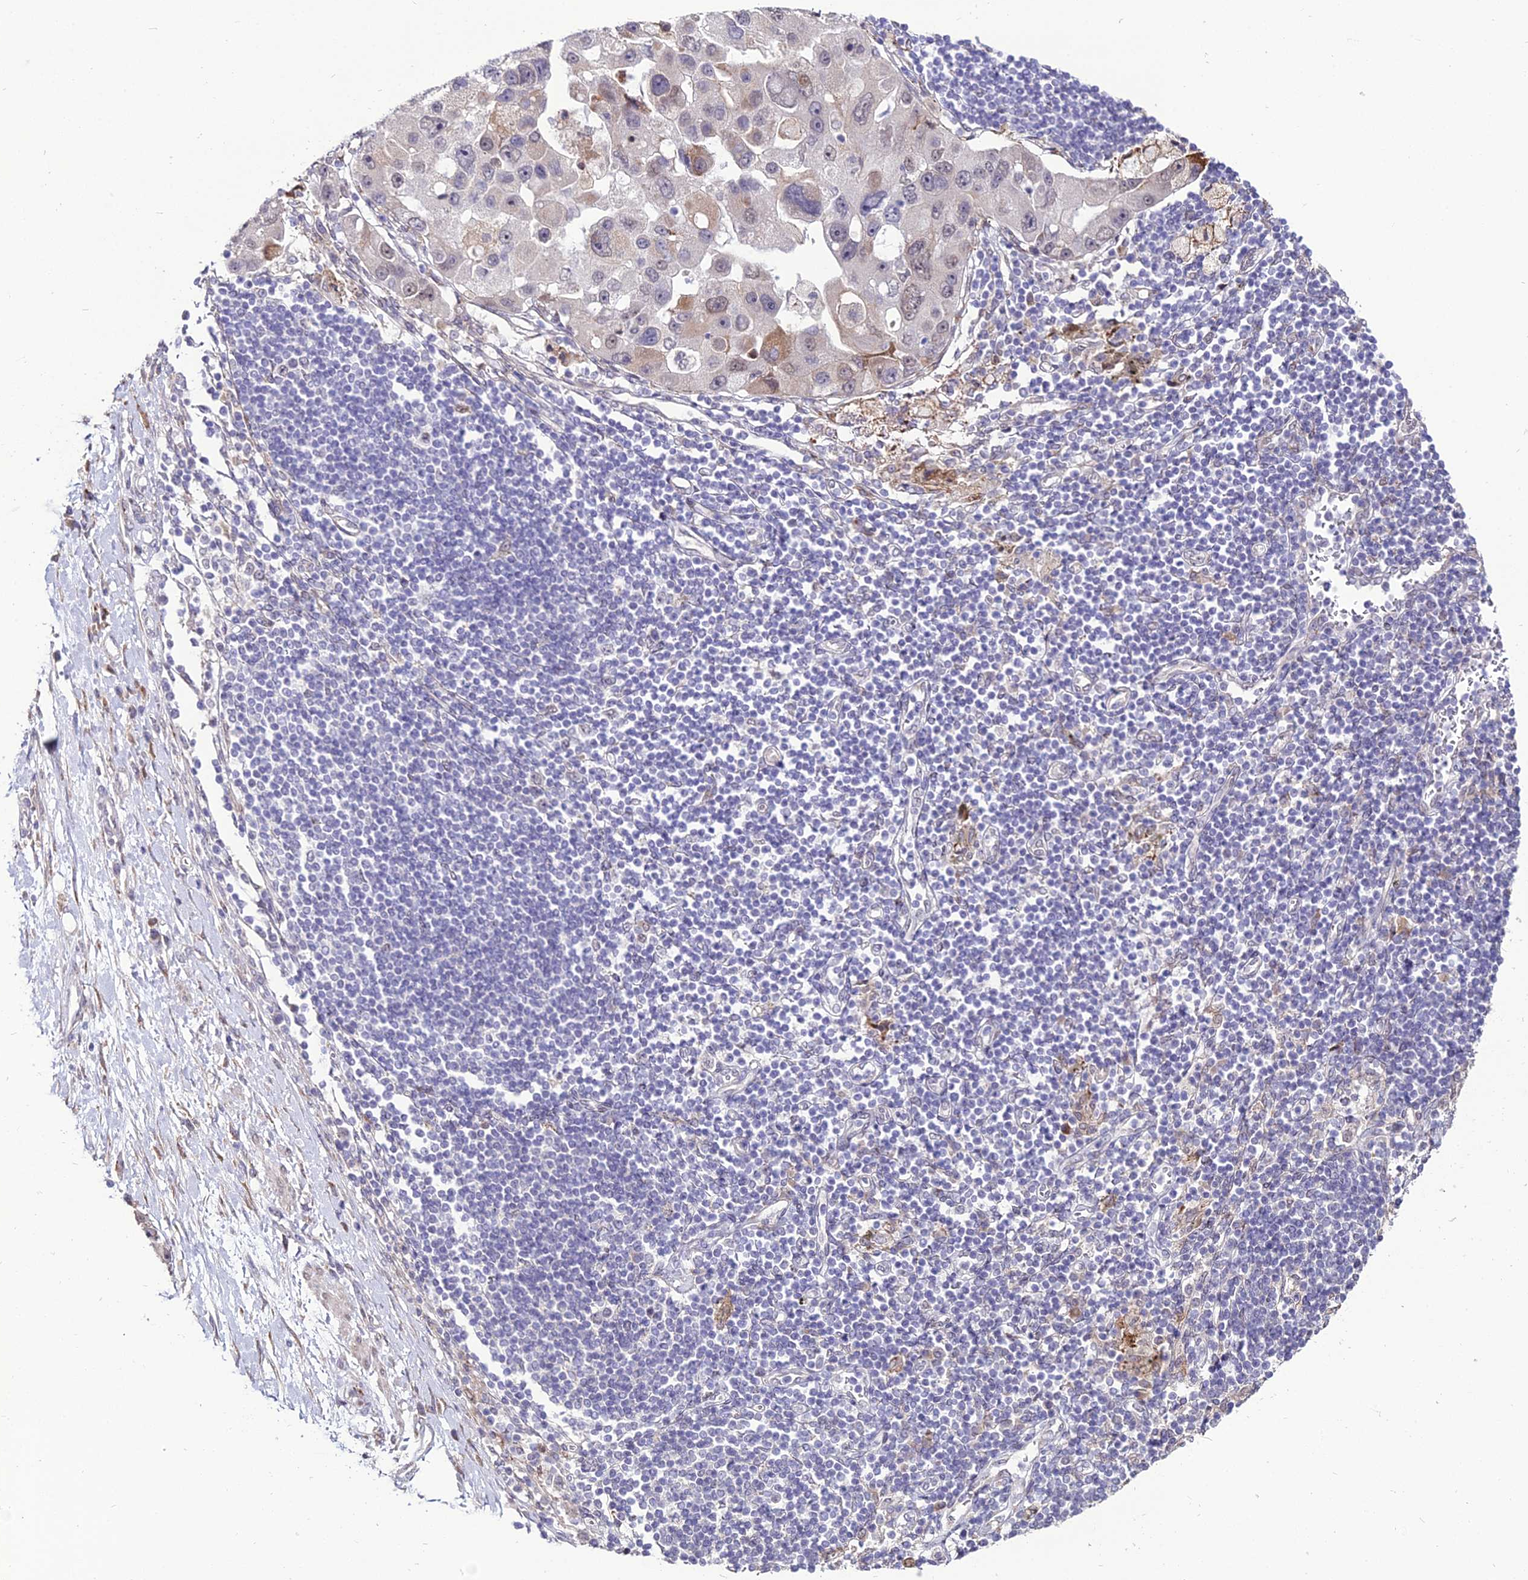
{"staining": {"intensity": "moderate", "quantity": "<25%", "location": "cytoplasmic/membranous"}, "tissue": "lung cancer", "cell_type": "Tumor cells", "image_type": "cancer", "snomed": [{"axis": "morphology", "description": "Adenocarcinoma, NOS"}, {"axis": "topography", "description": "Lung"}], "caption": "Protein staining of lung cancer (adenocarcinoma) tissue displays moderate cytoplasmic/membranous staining in approximately <25% of tumor cells.", "gene": "TROAP", "patient": {"sex": "female", "age": 54}}